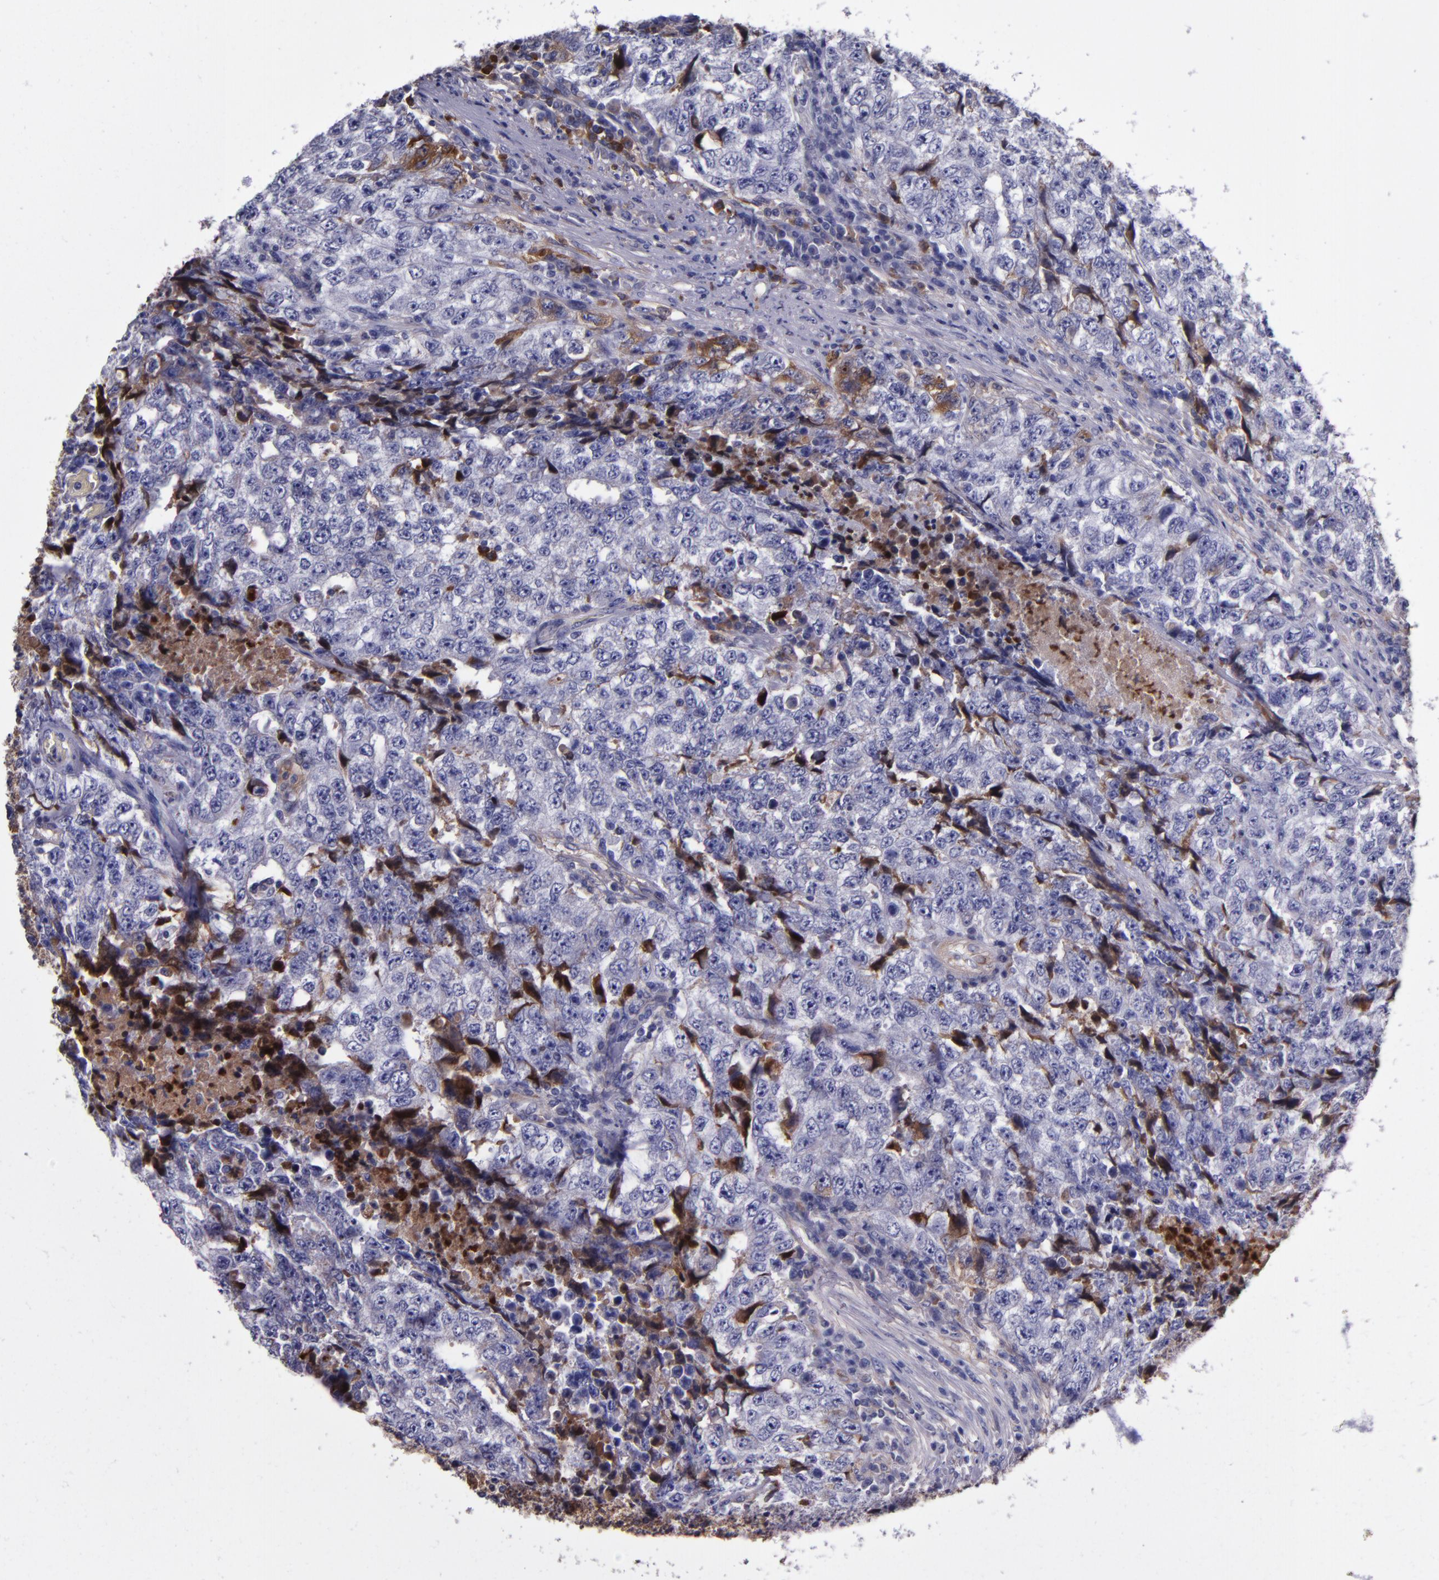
{"staining": {"intensity": "negative", "quantity": "none", "location": "none"}, "tissue": "testis cancer", "cell_type": "Tumor cells", "image_type": "cancer", "snomed": [{"axis": "morphology", "description": "Necrosis, NOS"}, {"axis": "morphology", "description": "Carcinoma, Embryonal, NOS"}, {"axis": "topography", "description": "Testis"}], "caption": "Human embryonal carcinoma (testis) stained for a protein using immunohistochemistry shows no positivity in tumor cells.", "gene": "CLEC3B", "patient": {"sex": "male", "age": 19}}